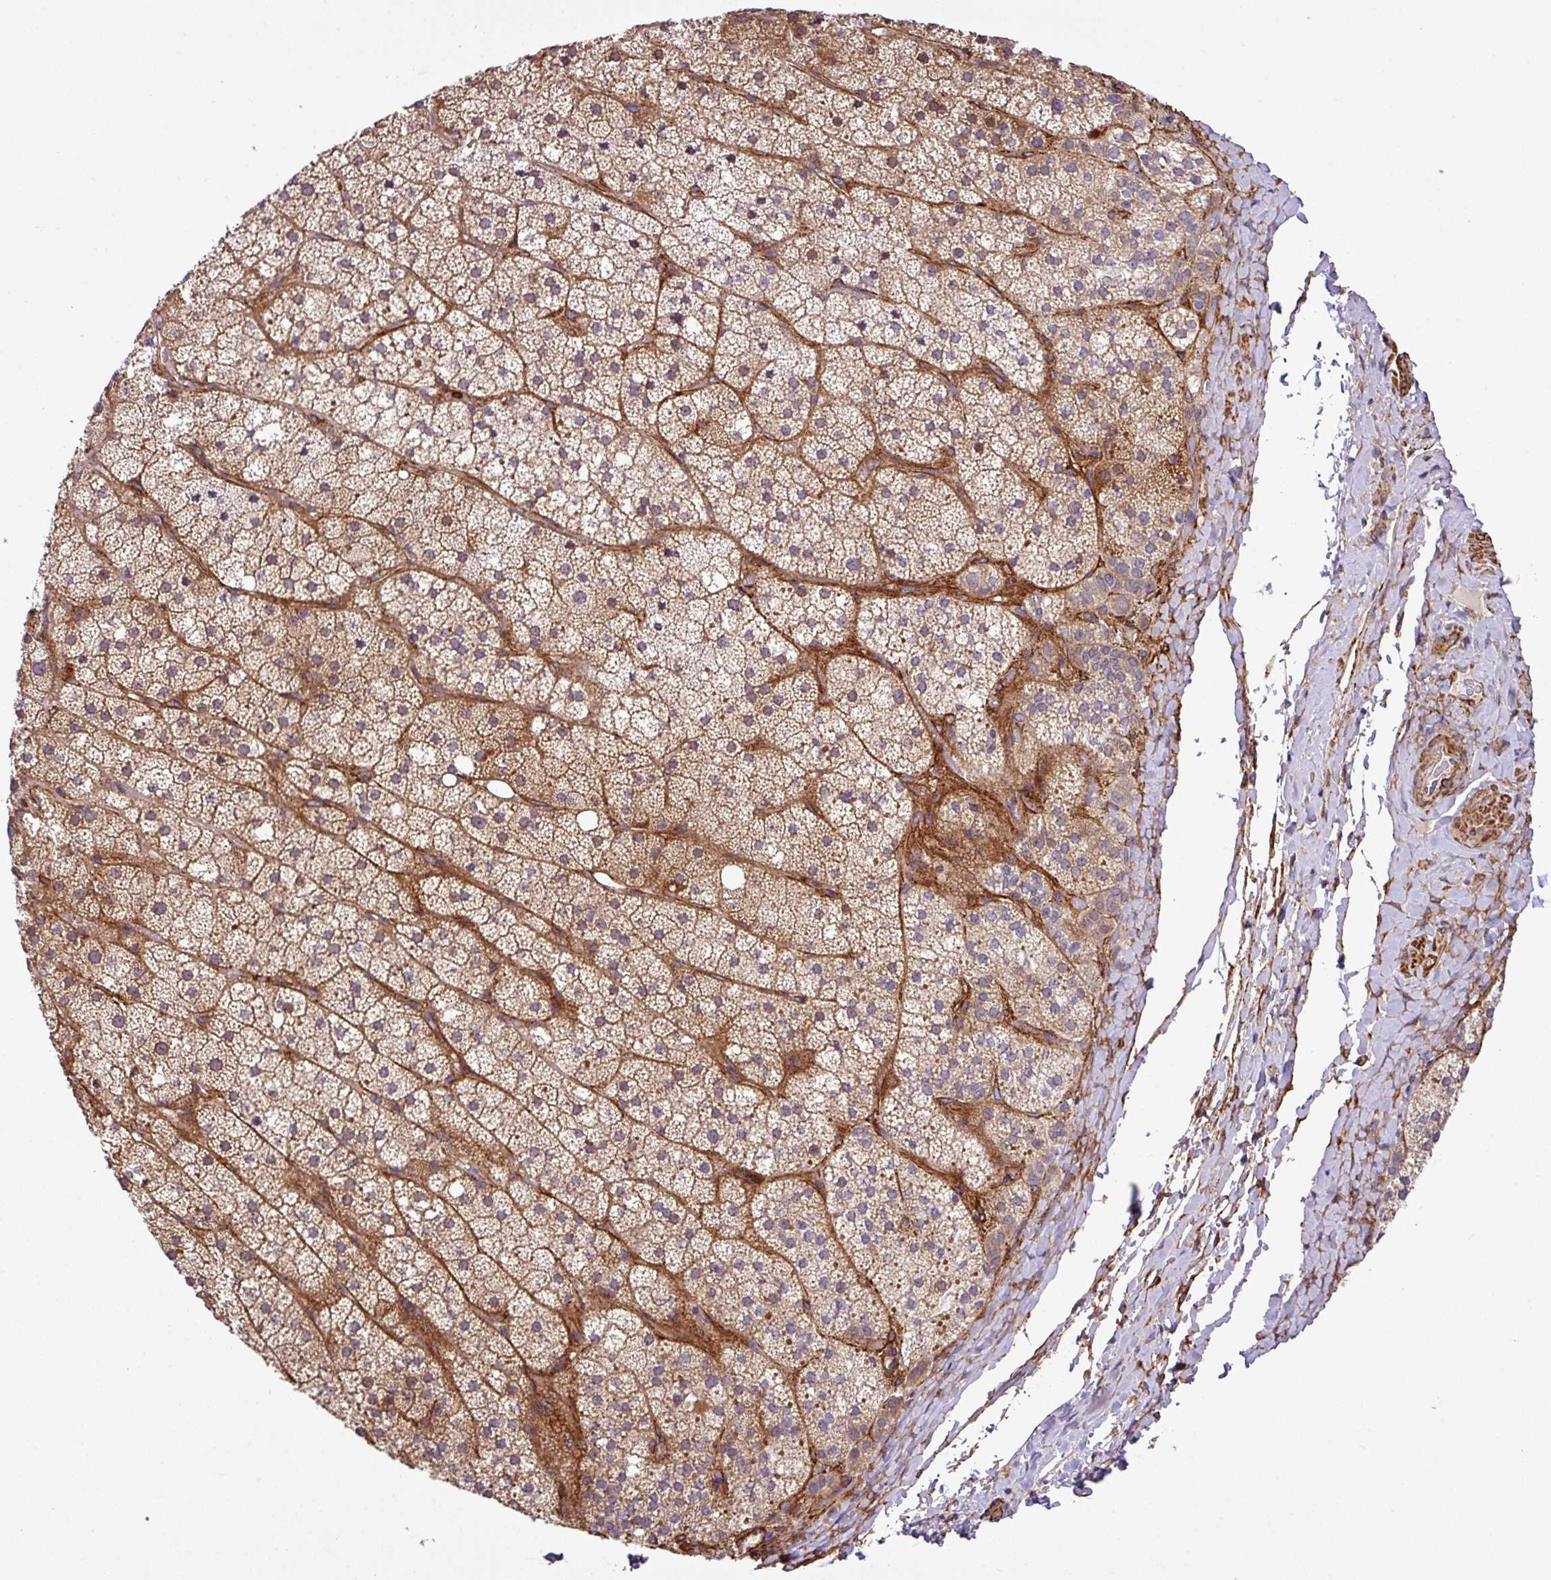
{"staining": {"intensity": "moderate", "quantity": ">75%", "location": "cytoplasmic/membranous"}, "tissue": "adrenal gland", "cell_type": "Glandular cells", "image_type": "normal", "snomed": [{"axis": "morphology", "description": "Normal tissue, NOS"}, {"axis": "topography", "description": "Adrenal gland"}], "caption": "Immunohistochemical staining of benign adrenal gland demonstrates >75% levels of moderate cytoplasmic/membranous protein expression in about >75% of glandular cells. (DAB (3,3'-diaminobenzidine) IHC, brown staining for protein, blue staining for nuclei).", "gene": "FAM47E", "patient": {"sex": "male", "age": 53}}